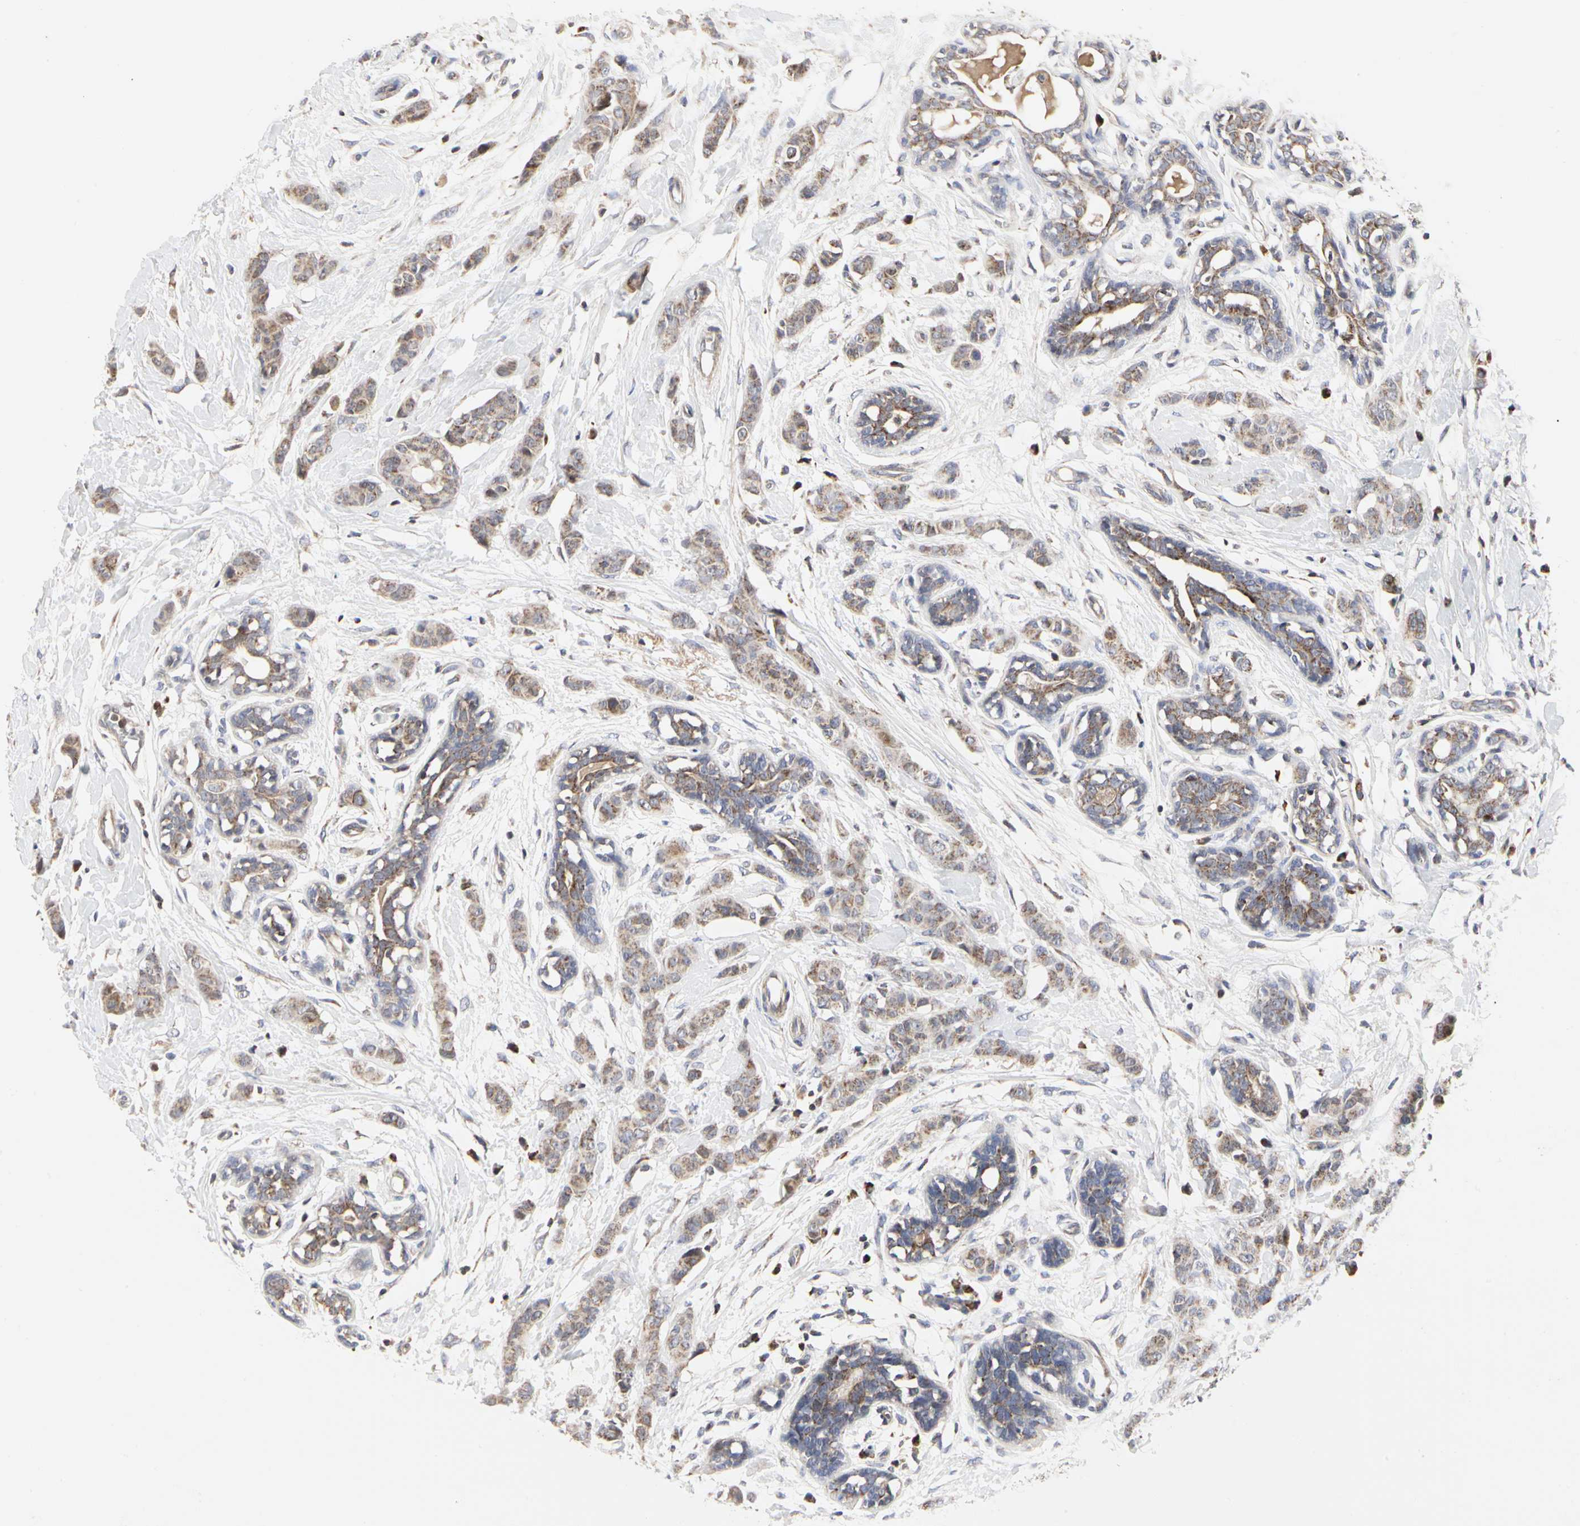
{"staining": {"intensity": "weak", "quantity": ">75%", "location": "cytoplasmic/membranous"}, "tissue": "breast cancer", "cell_type": "Tumor cells", "image_type": "cancer", "snomed": [{"axis": "morphology", "description": "Normal tissue, NOS"}, {"axis": "morphology", "description": "Duct carcinoma"}, {"axis": "topography", "description": "Breast"}], "caption": "Immunohistochemistry (IHC) micrograph of neoplastic tissue: human breast infiltrating ductal carcinoma stained using IHC displays low levels of weak protein expression localized specifically in the cytoplasmic/membranous of tumor cells, appearing as a cytoplasmic/membranous brown color.", "gene": "TSKU", "patient": {"sex": "female", "age": 40}}